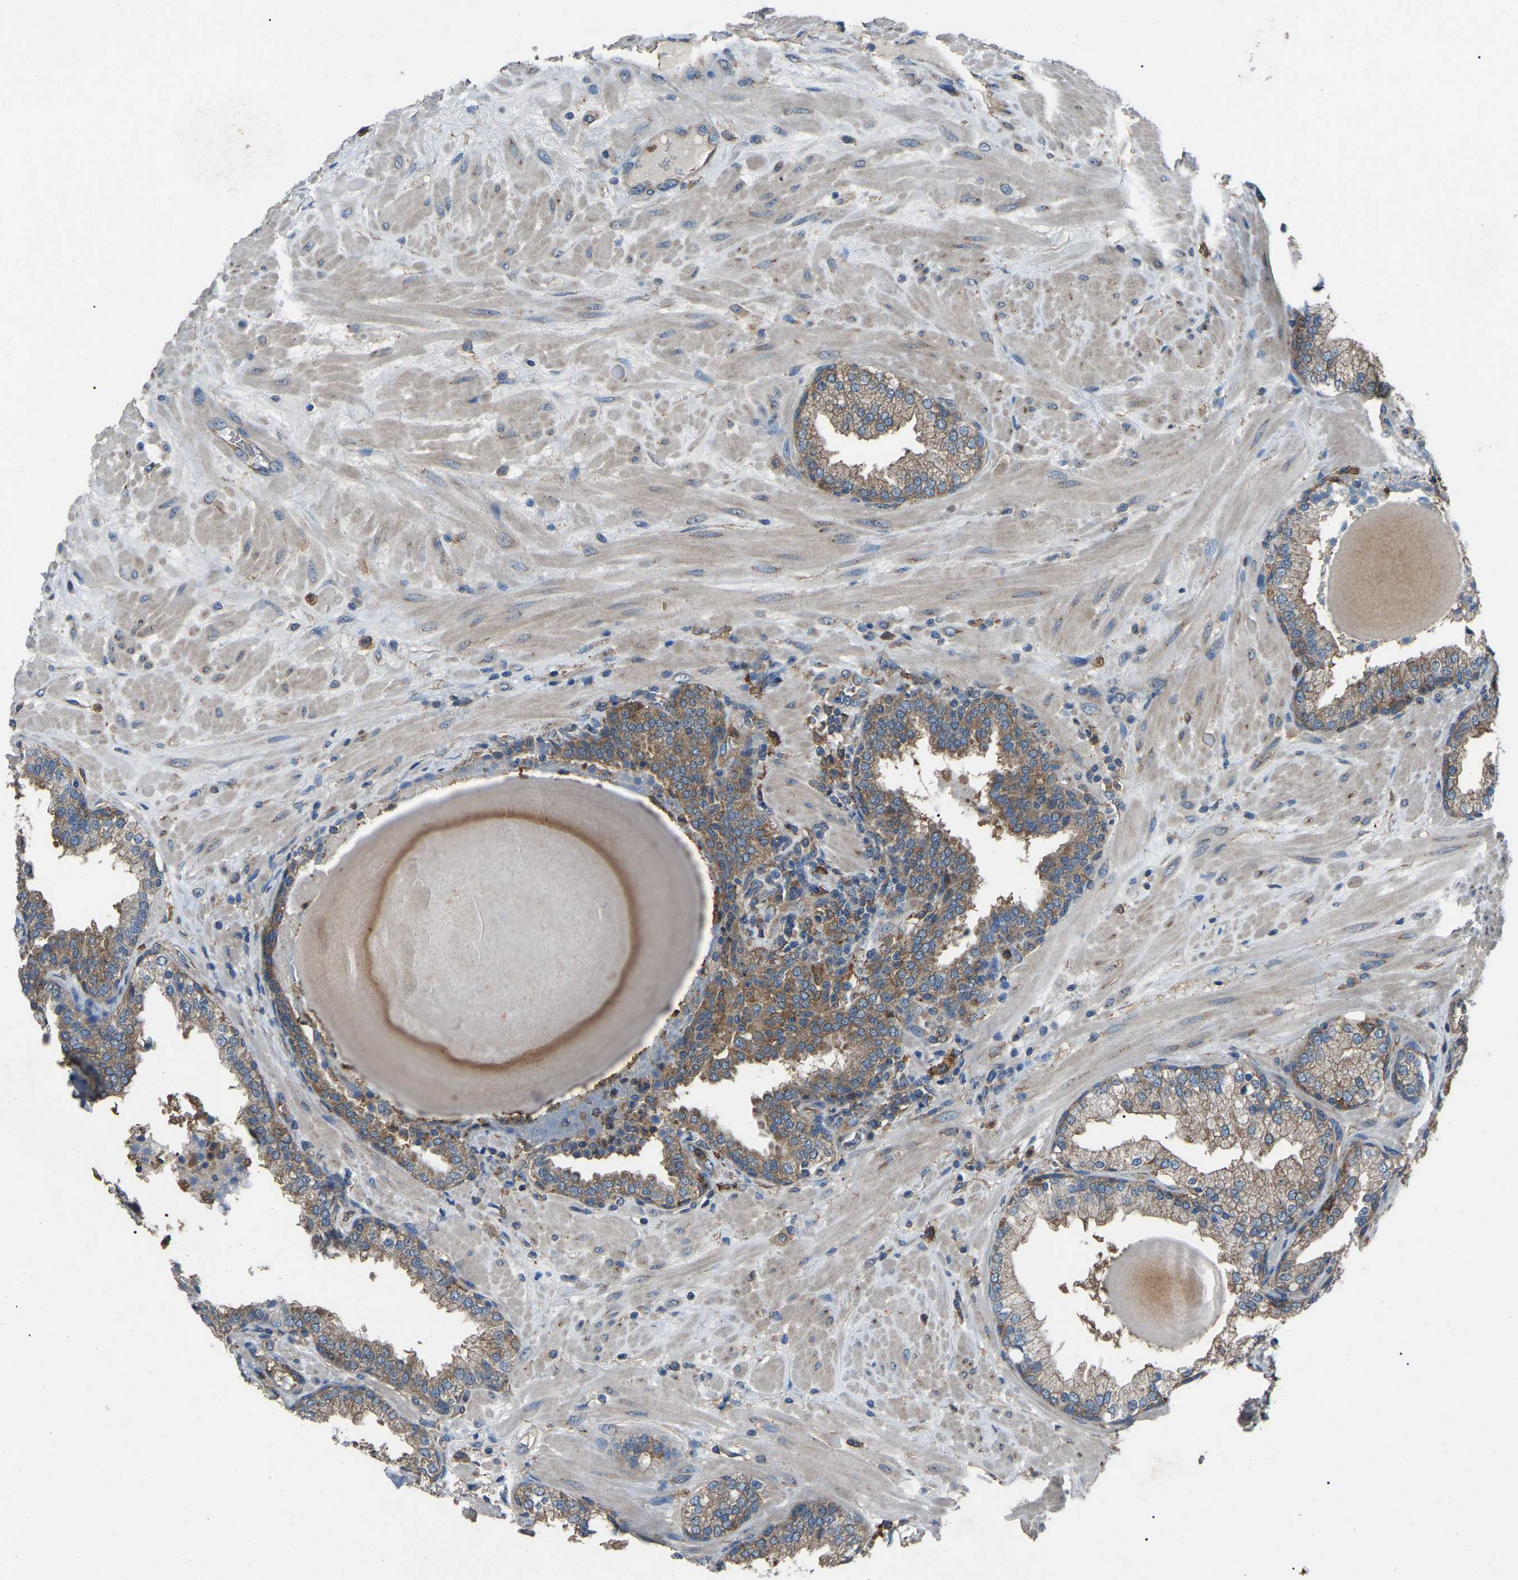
{"staining": {"intensity": "moderate", "quantity": ">75%", "location": "cytoplasmic/membranous"}, "tissue": "prostate", "cell_type": "Glandular cells", "image_type": "normal", "snomed": [{"axis": "morphology", "description": "Normal tissue, NOS"}, {"axis": "topography", "description": "Prostate"}], "caption": "This image reveals IHC staining of normal human prostate, with medium moderate cytoplasmic/membranous positivity in approximately >75% of glandular cells.", "gene": "AIMP1", "patient": {"sex": "male", "age": 51}}